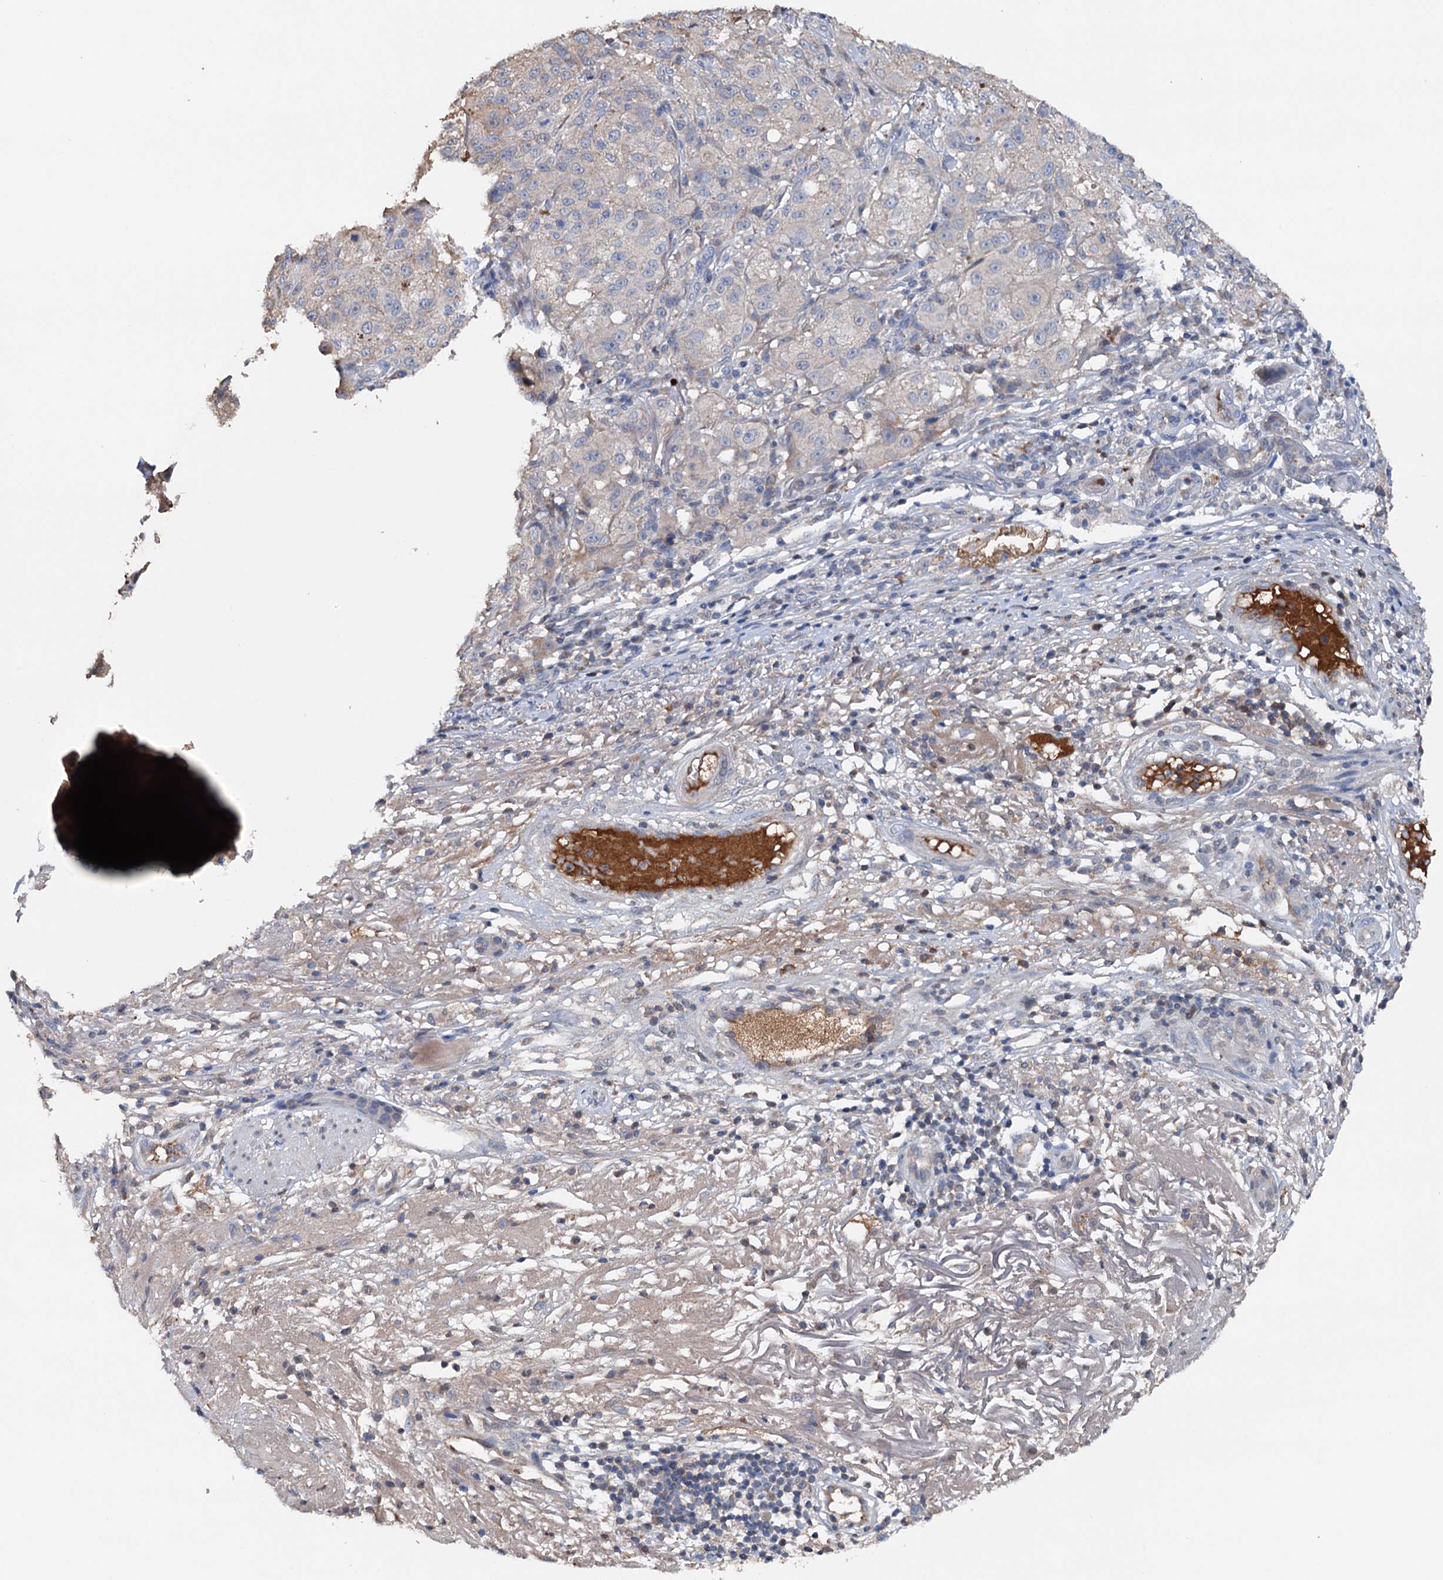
{"staining": {"intensity": "negative", "quantity": "none", "location": "none"}, "tissue": "melanoma", "cell_type": "Tumor cells", "image_type": "cancer", "snomed": [{"axis": "morphology", "description": "Necrosis, NOS"}, {"axis": "morphology", "description": "Malignant melanoma, NOS"}, {"axis": "topography", "description": "Skin"}], "caption": "The IHC image has no significant positivity in tumor cells of malignant melanoma tissue. Brightfield microscopy of immunohistochemistry stained with DAB (3,3'-diaminobenzidine) (brown) and hematoxylin (blue), captured at high magnification.", "gene": "ARL13A", "patient": {"sex": "female", "age": 87}}